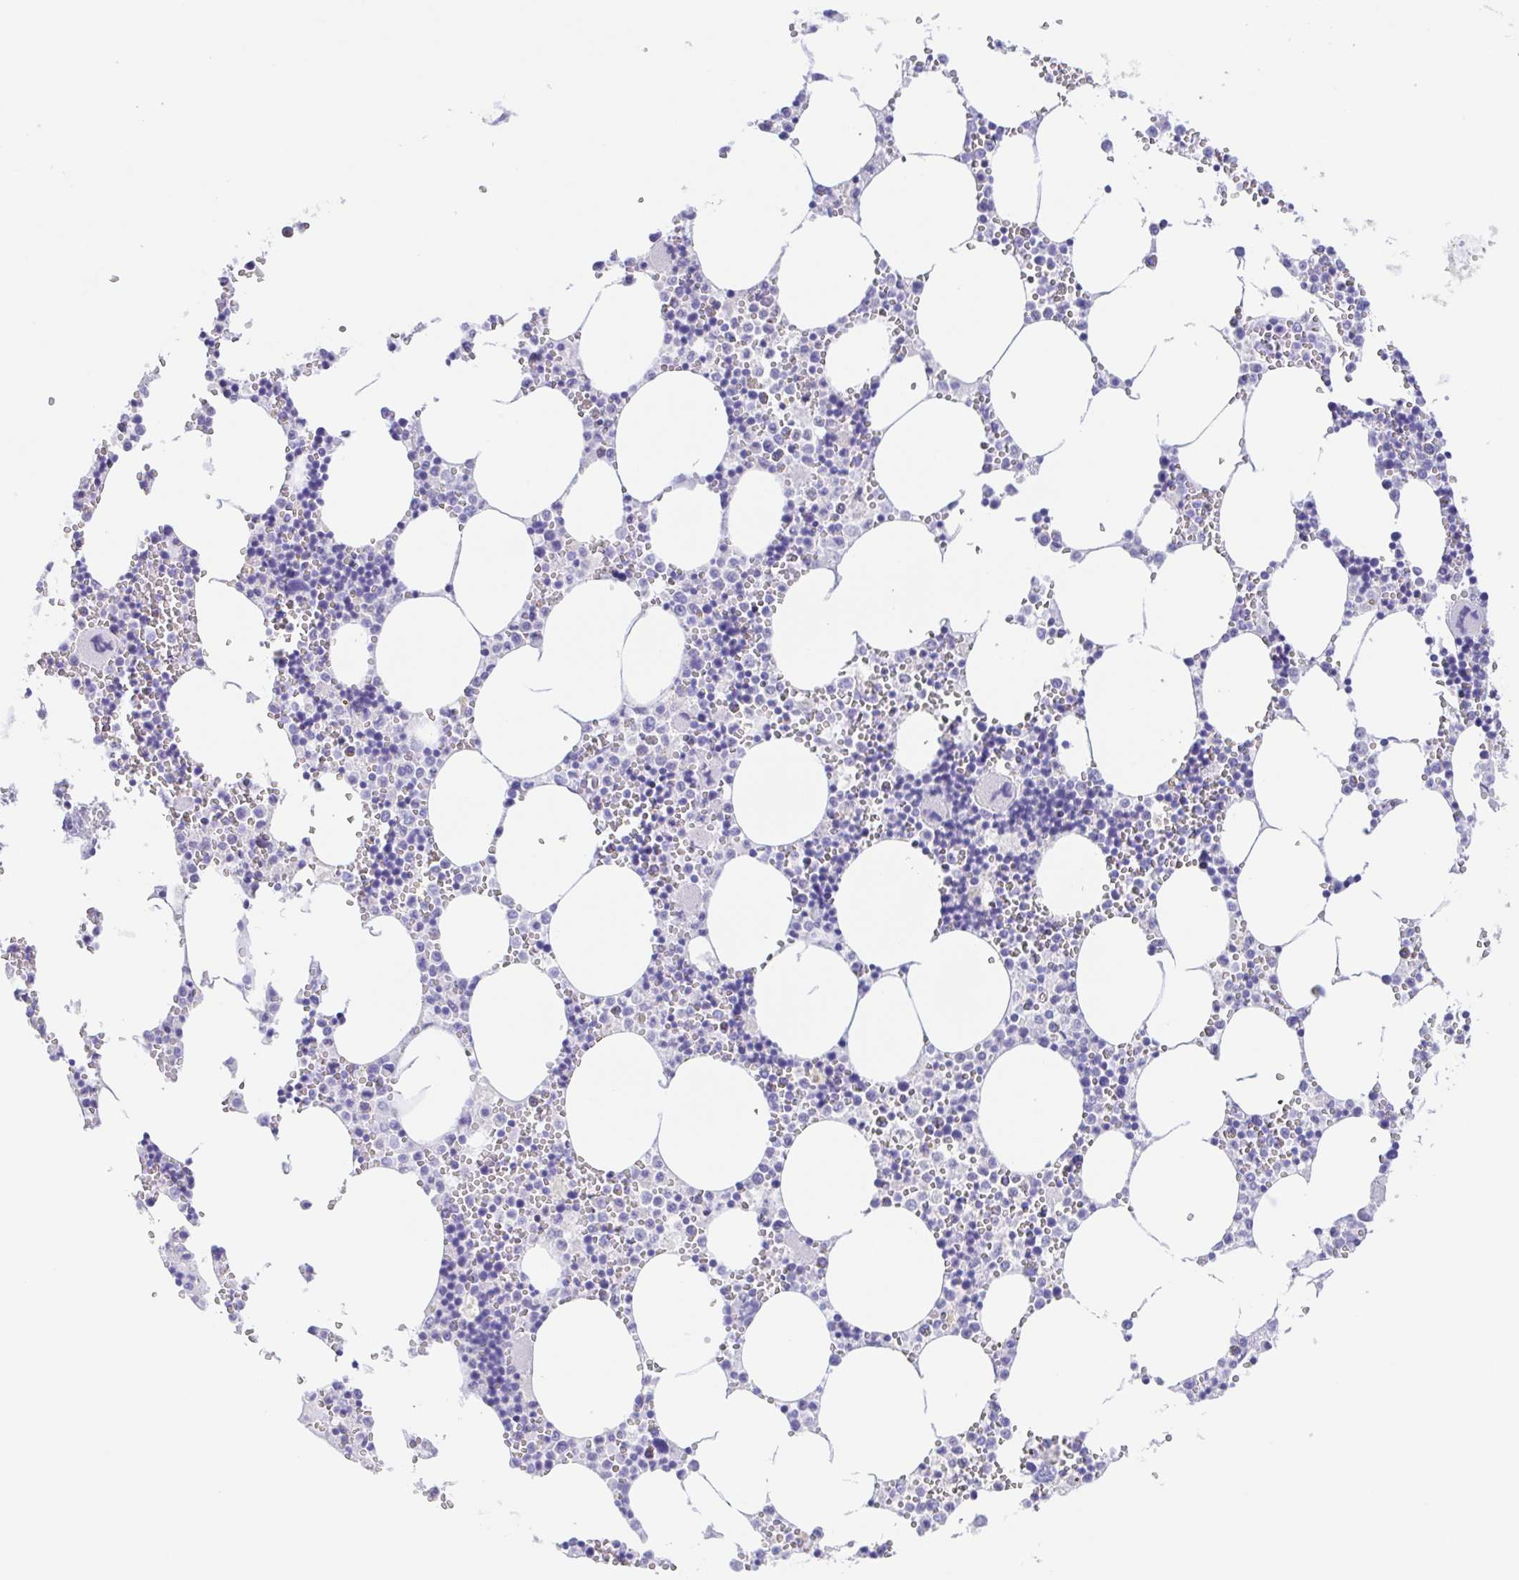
{"staining": {"intensity": "negative", "quantity": "none", "location": "none"}, "tissue": "bone marrow", "cell_type": "Hematopoietic cells", "image_type": "normal", "snomed": [{"axis": "morphology", "description": "Normal tissue, NOS"}, {"axis": "topography", "description": "Bone marrow"}], "caption": "An immunohistochemistry (IHC) photomicrograph of normal bone marrow is shown. There is no staining in hematopoietic cells of bone marrow.", "gene": "MUCL3", "patient": {"sex": "male", "age": 54}}